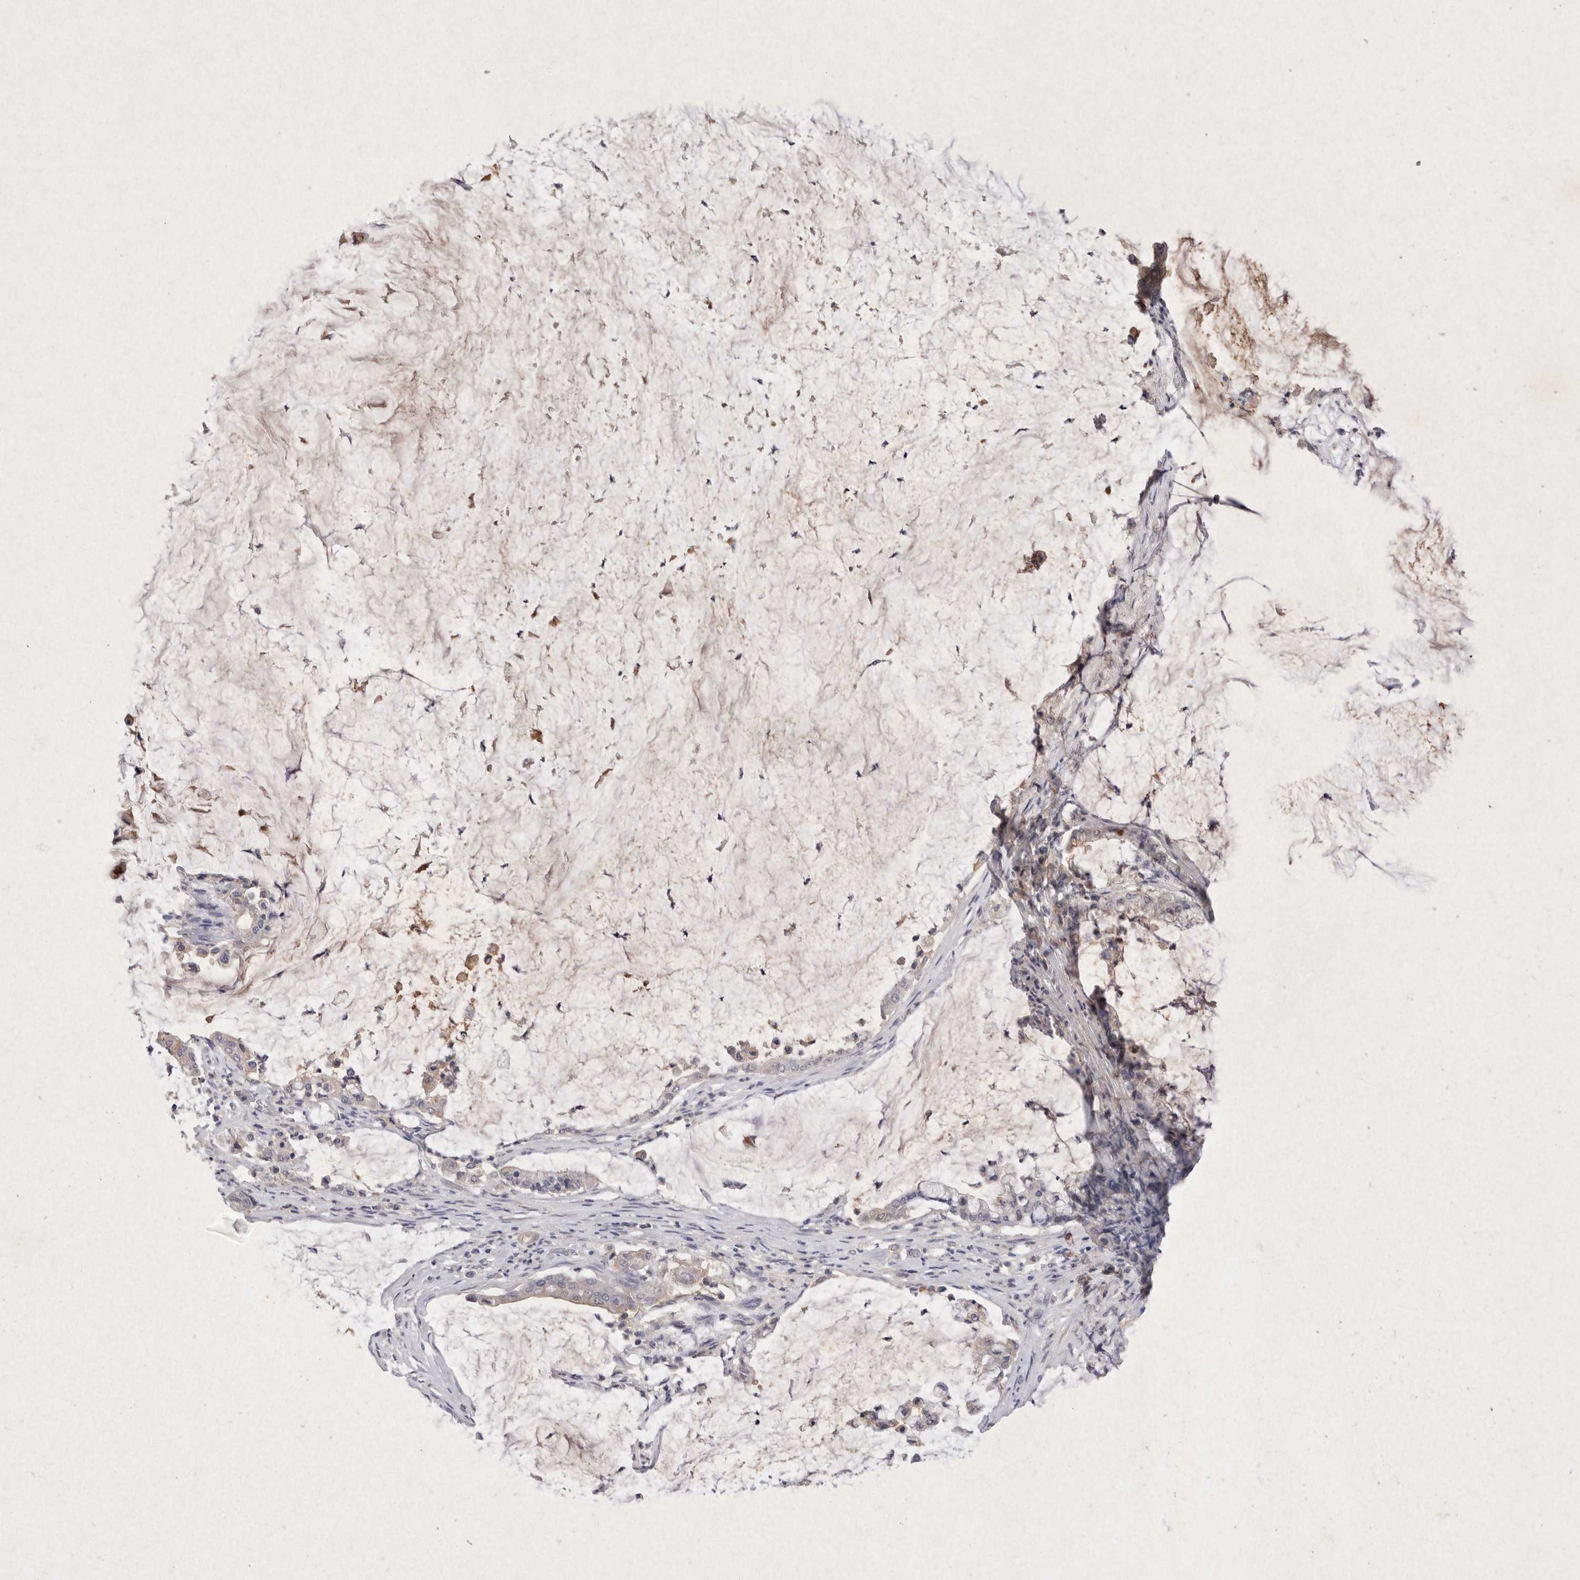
{"staining": {"intensity": "negative", "quantity": "none", "location": "none"}, "tissue": "pancreatic cancer", "cell_type": "Tumor cells", "image_type": "cancer", "snomed": [{"axis": "morphology", "description": "Adenocarcinoma, NOS"}, {"axis": "topography", "description": "Pancreas"}], "caption": "IHC histopathology image of neoplastic tissue: pancreatic cancer stained with DAB (3,3'-diaminobenzidine) demonstrates no significant protein positivity in tumor cells.", "gene": "RASSF3", "patient": {"sex": "male", "age": 41}}